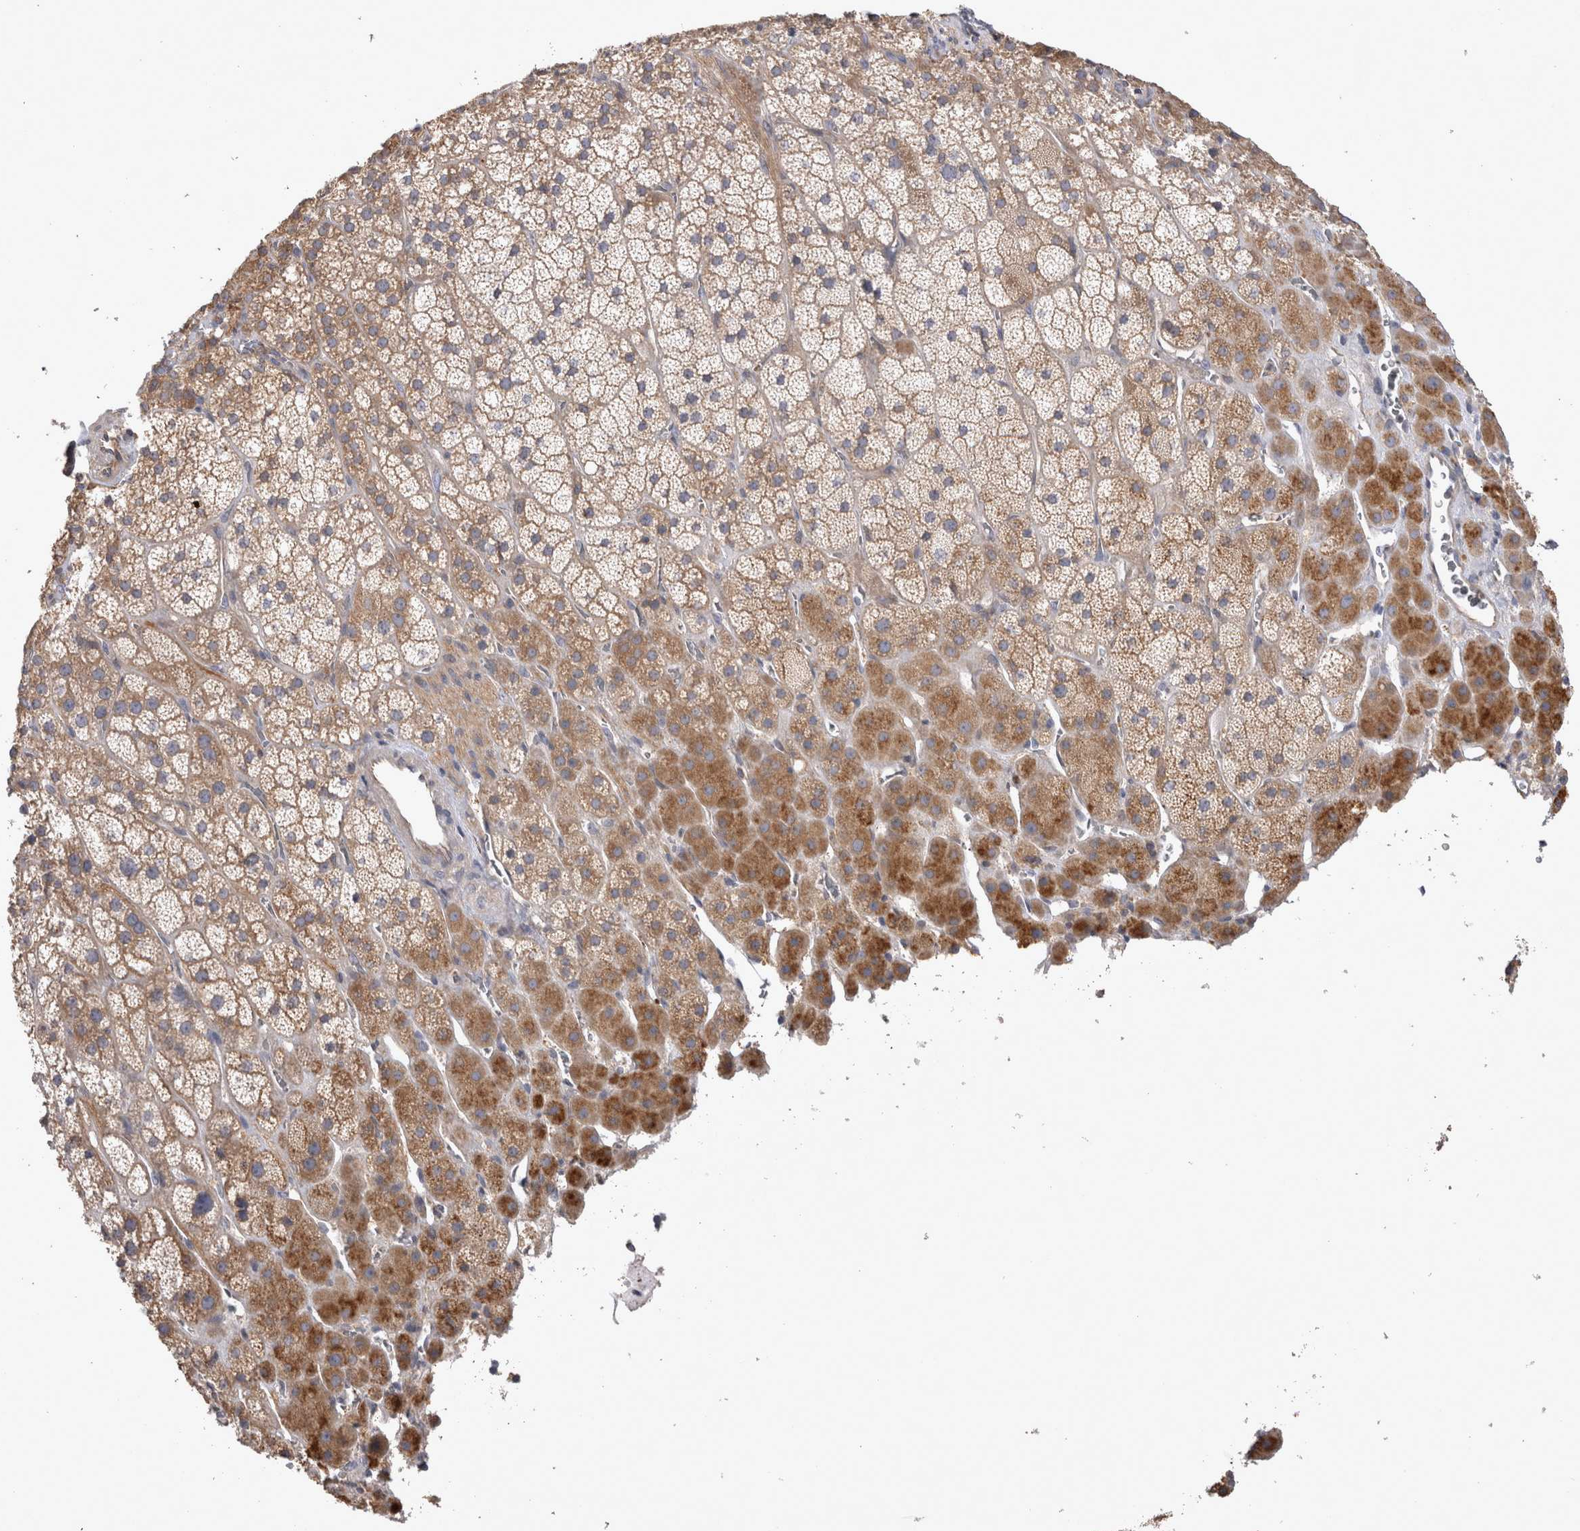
{"staining": {"intensity": "moderate", "quantity": ">75%", "location": "cytoplasmic/membranous"}, "tissue": "adrenal gland", "cell_type": "Glandular cells", "image_type": "normal", "snomed": [{"axis": "morphology", "description": "Normal tissue, NOS"}, {"axis": "topography", "description": "Adrenal gland"}], "caption": "This histopathology image reveals IHC staining of benign human adrenal gland, with medium moderate cytoplasmic/membranous positivity in about >75% of glandular cells.", "gene": "SRD5A3", "patient": {"sex": "male", "age": 57}}